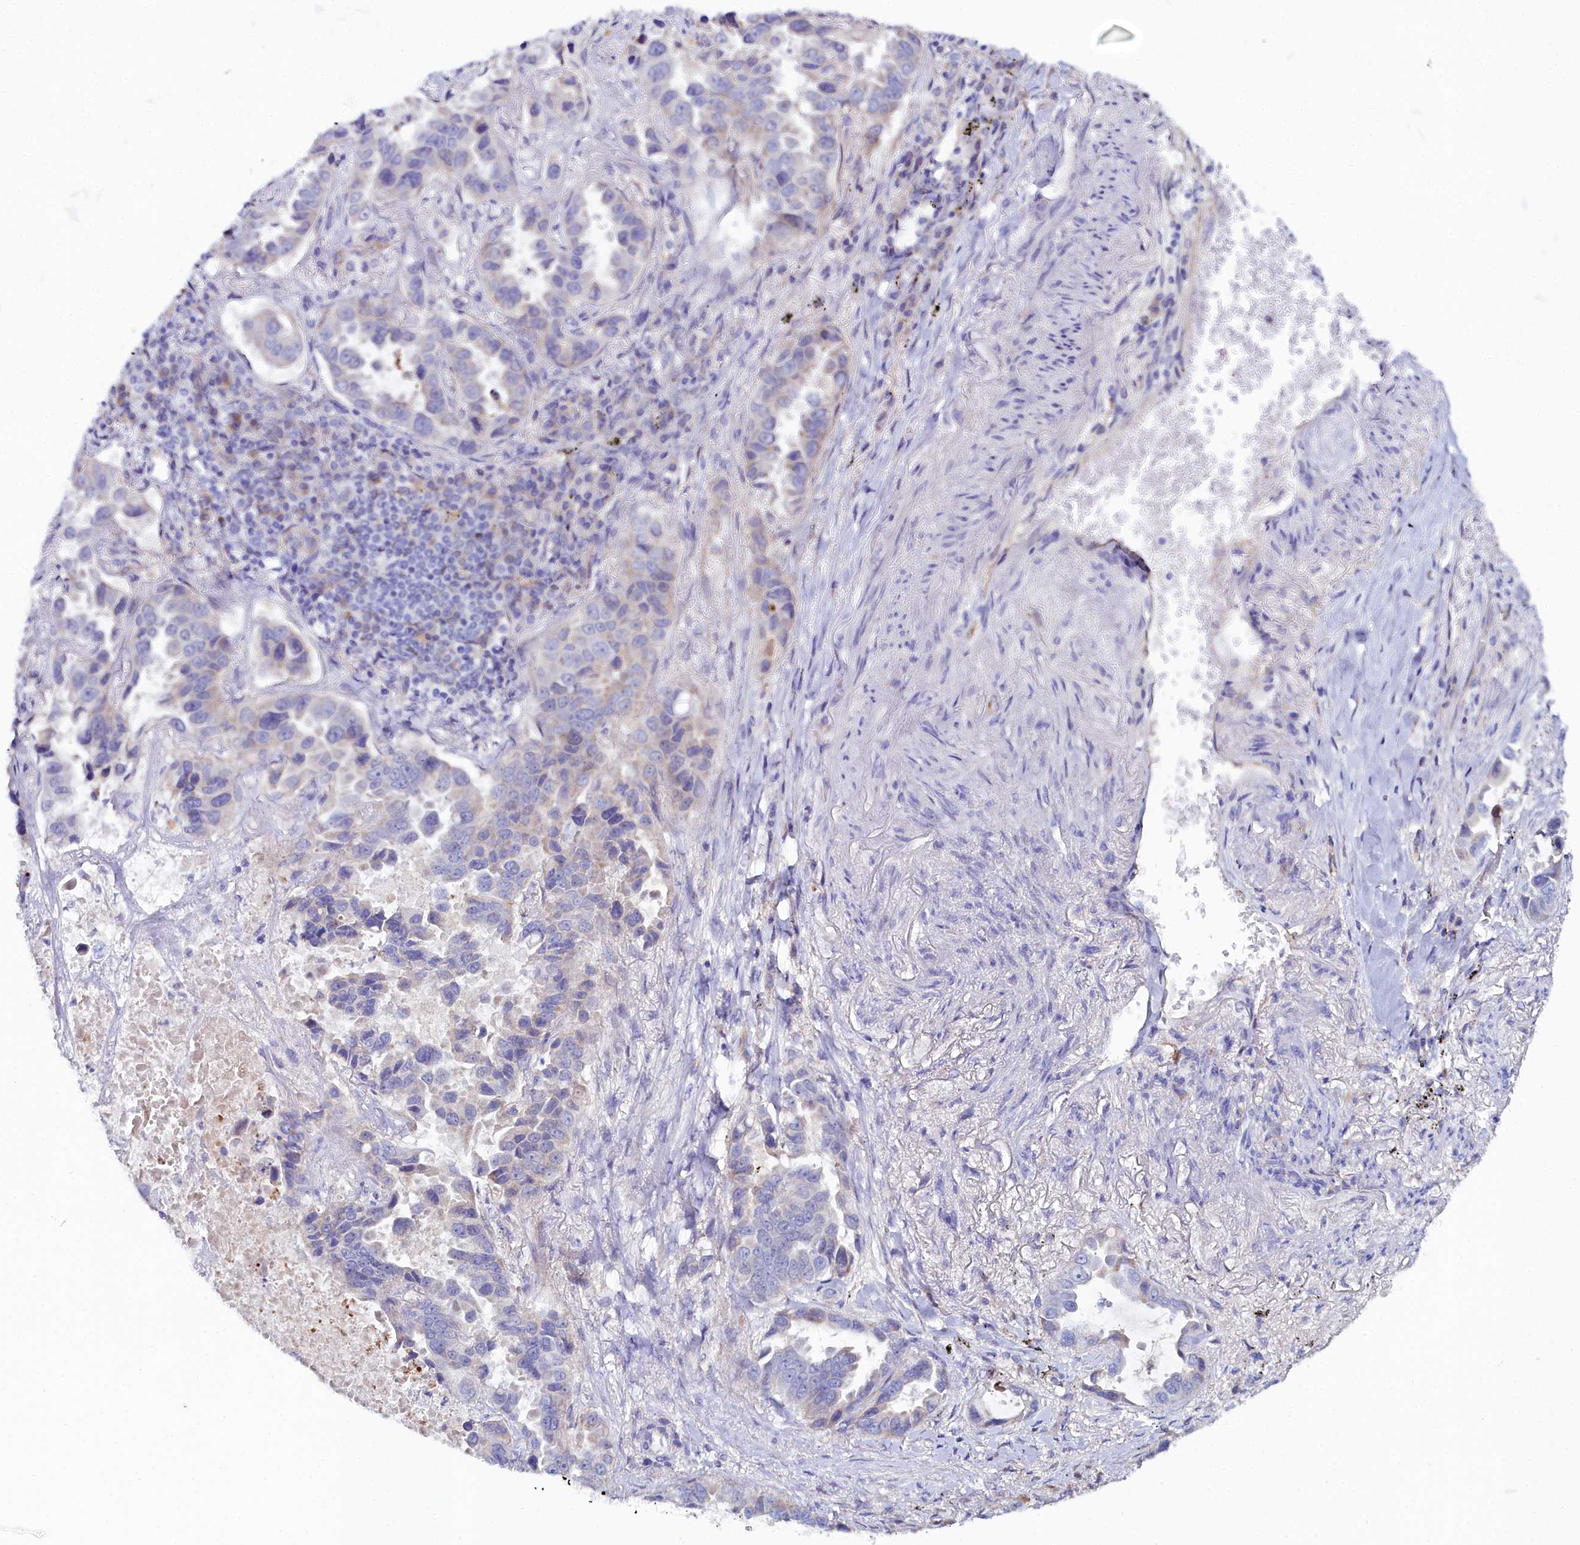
{"staining": {"intensity": "negative", "quantity": "none", "location": "none"}, "tissue": "lung cancer", "cell_type": "Tumor cells", "image_type": "cancer", "snomed": [{"axis": "morphology", "description": "Adenocarcinoma, NOS"}, {"axis": "topography", "description": "Lung"}], "caption": "Immunohistochemical staining of human adenocarcinoma (lung) reveals no significant positivity in tumor cells.", "gene": "SLC49A3", "patient": {"sex": "male", "age": 64}}